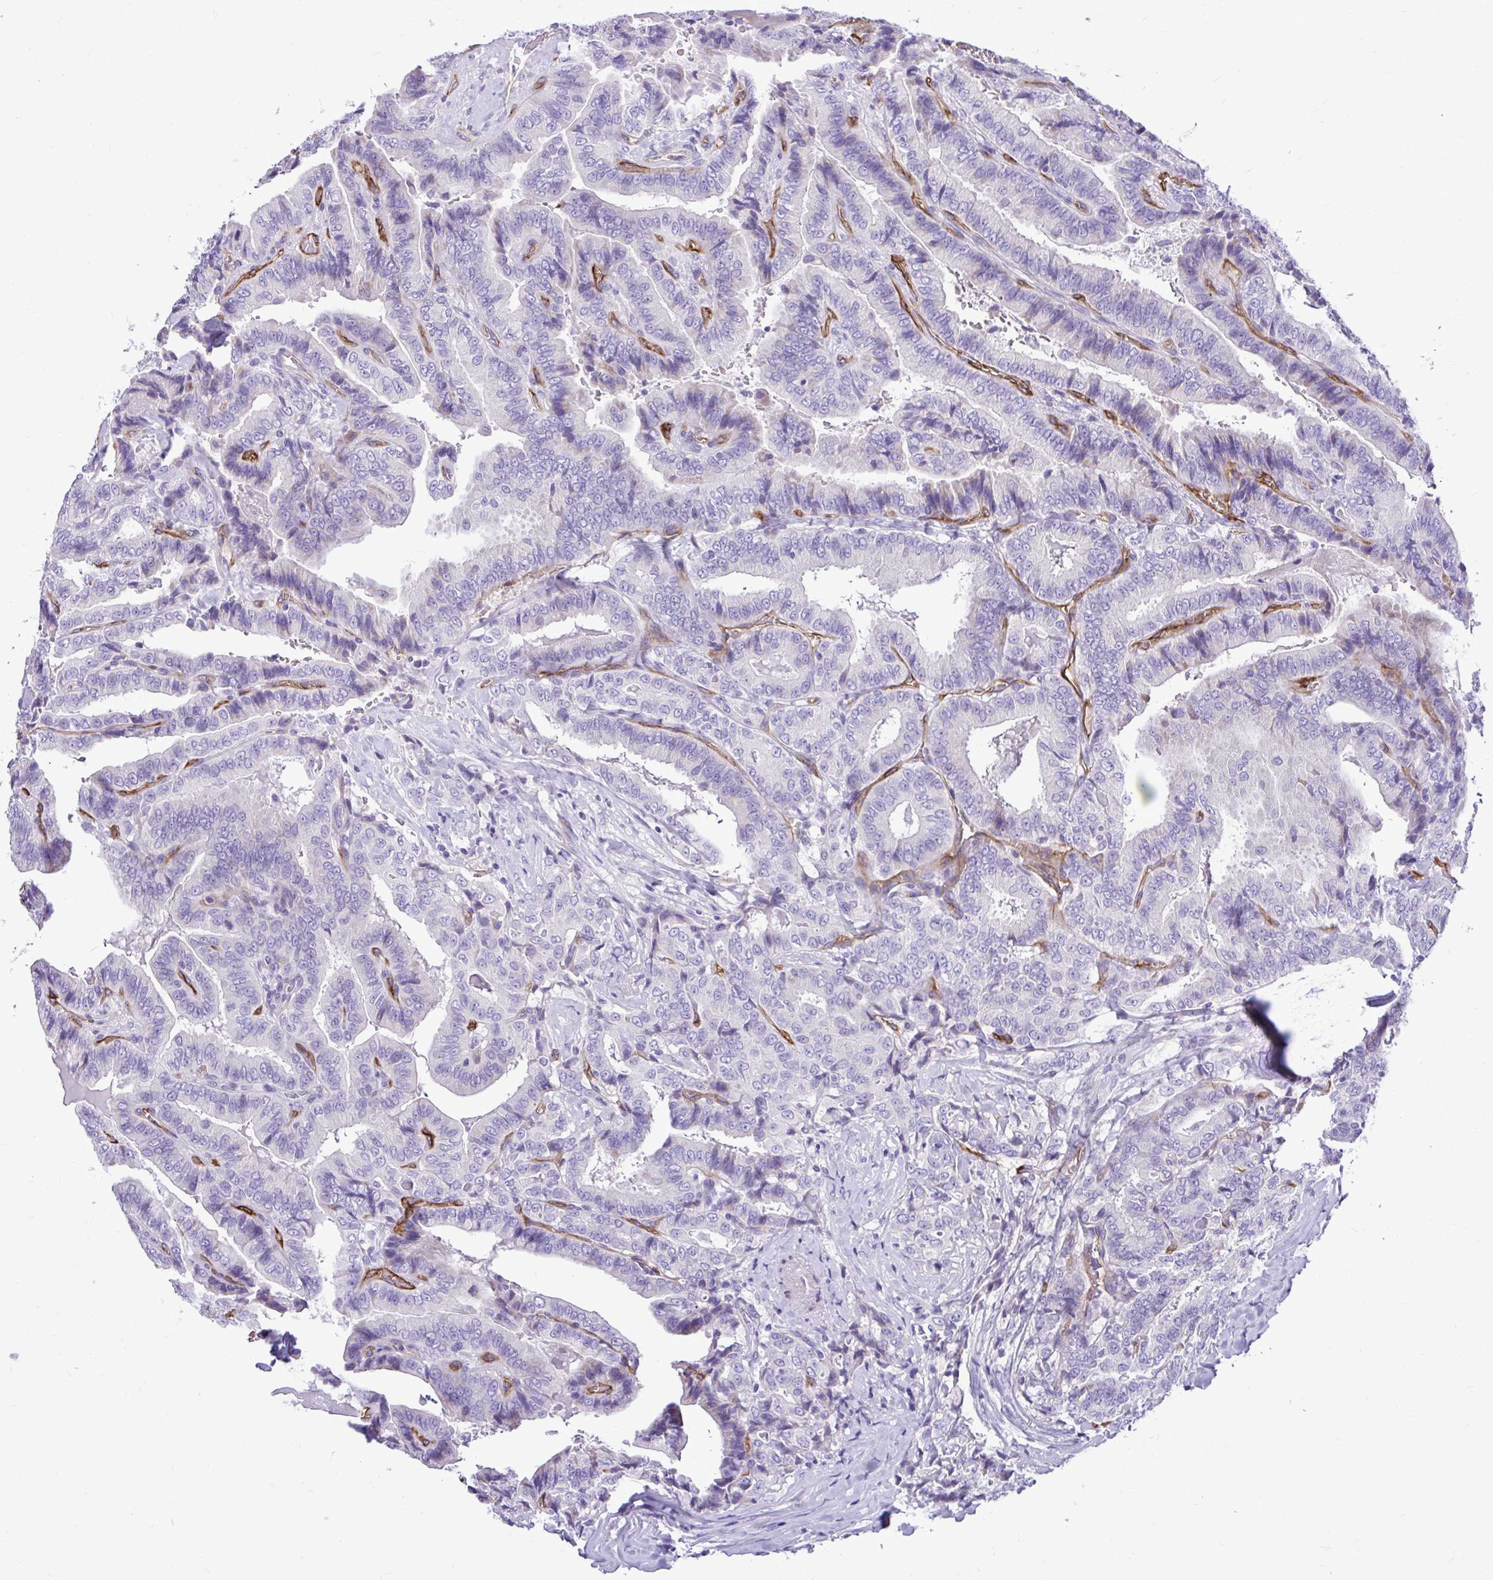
{"staining": {"intensity": "negative", "quantity": "none", "location": "none"}, "tissue": "thyroid cancer", "cell_type": "Tumor cells", "image_type": "cancer", "snomed": [{"axis": "morphology", "description": "Papillary adenocarcinoma, NOS"}, {"axis": "topography", "description": "Thyroid gland"}], "caption": "Immunohistochemistry photomicrograph of thyroid cancer stained for a protein (brown), which displays no staining in tumor cells. The staining is performed using DAB (3,3'-diaminobenzidine) brown chromogen with nuclei counter-stained in using hematoxylin.", "gene": "ABCG2", "patient": {"sex": "male", "age": 61}}